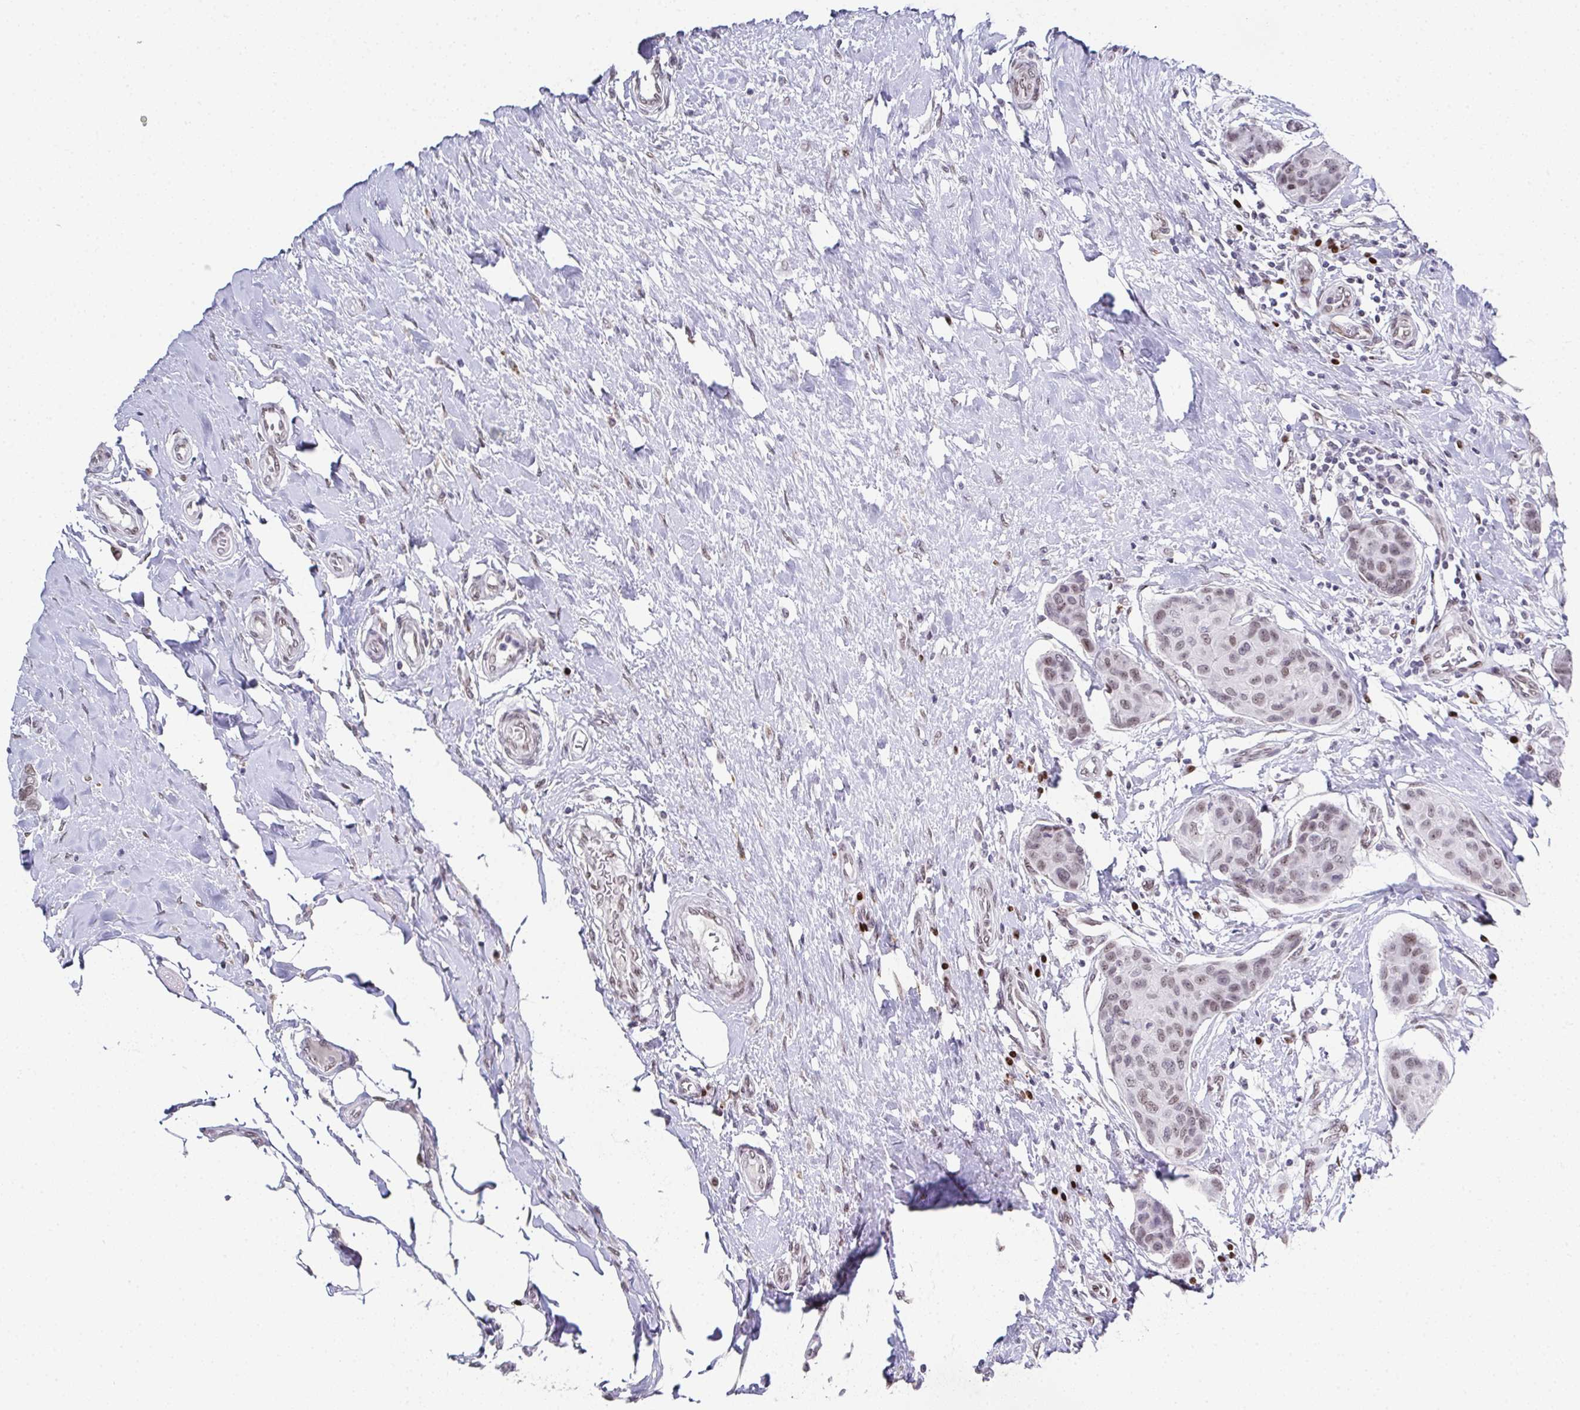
{"staining": {"intensity": "weak", "quantity": "25%-75%", "location": "nuclear"}, "tissue": "breast cancer", "cell_type": "Tumor cells", "image_type": "cancer", "snomed": [{"axis": "morphology", "description": "Duct carcinoma"}, {"axis": "topography", "description": "Breast"}], "caption": "About 25%-75% of tumor cells in invasive ductal carcinoma (breast) demonstrate weak nuclear protein expression as visualized by brown immunohistochemical staining.", "gene": "RB1", "patient": {"sex": "female", "age": 80}}